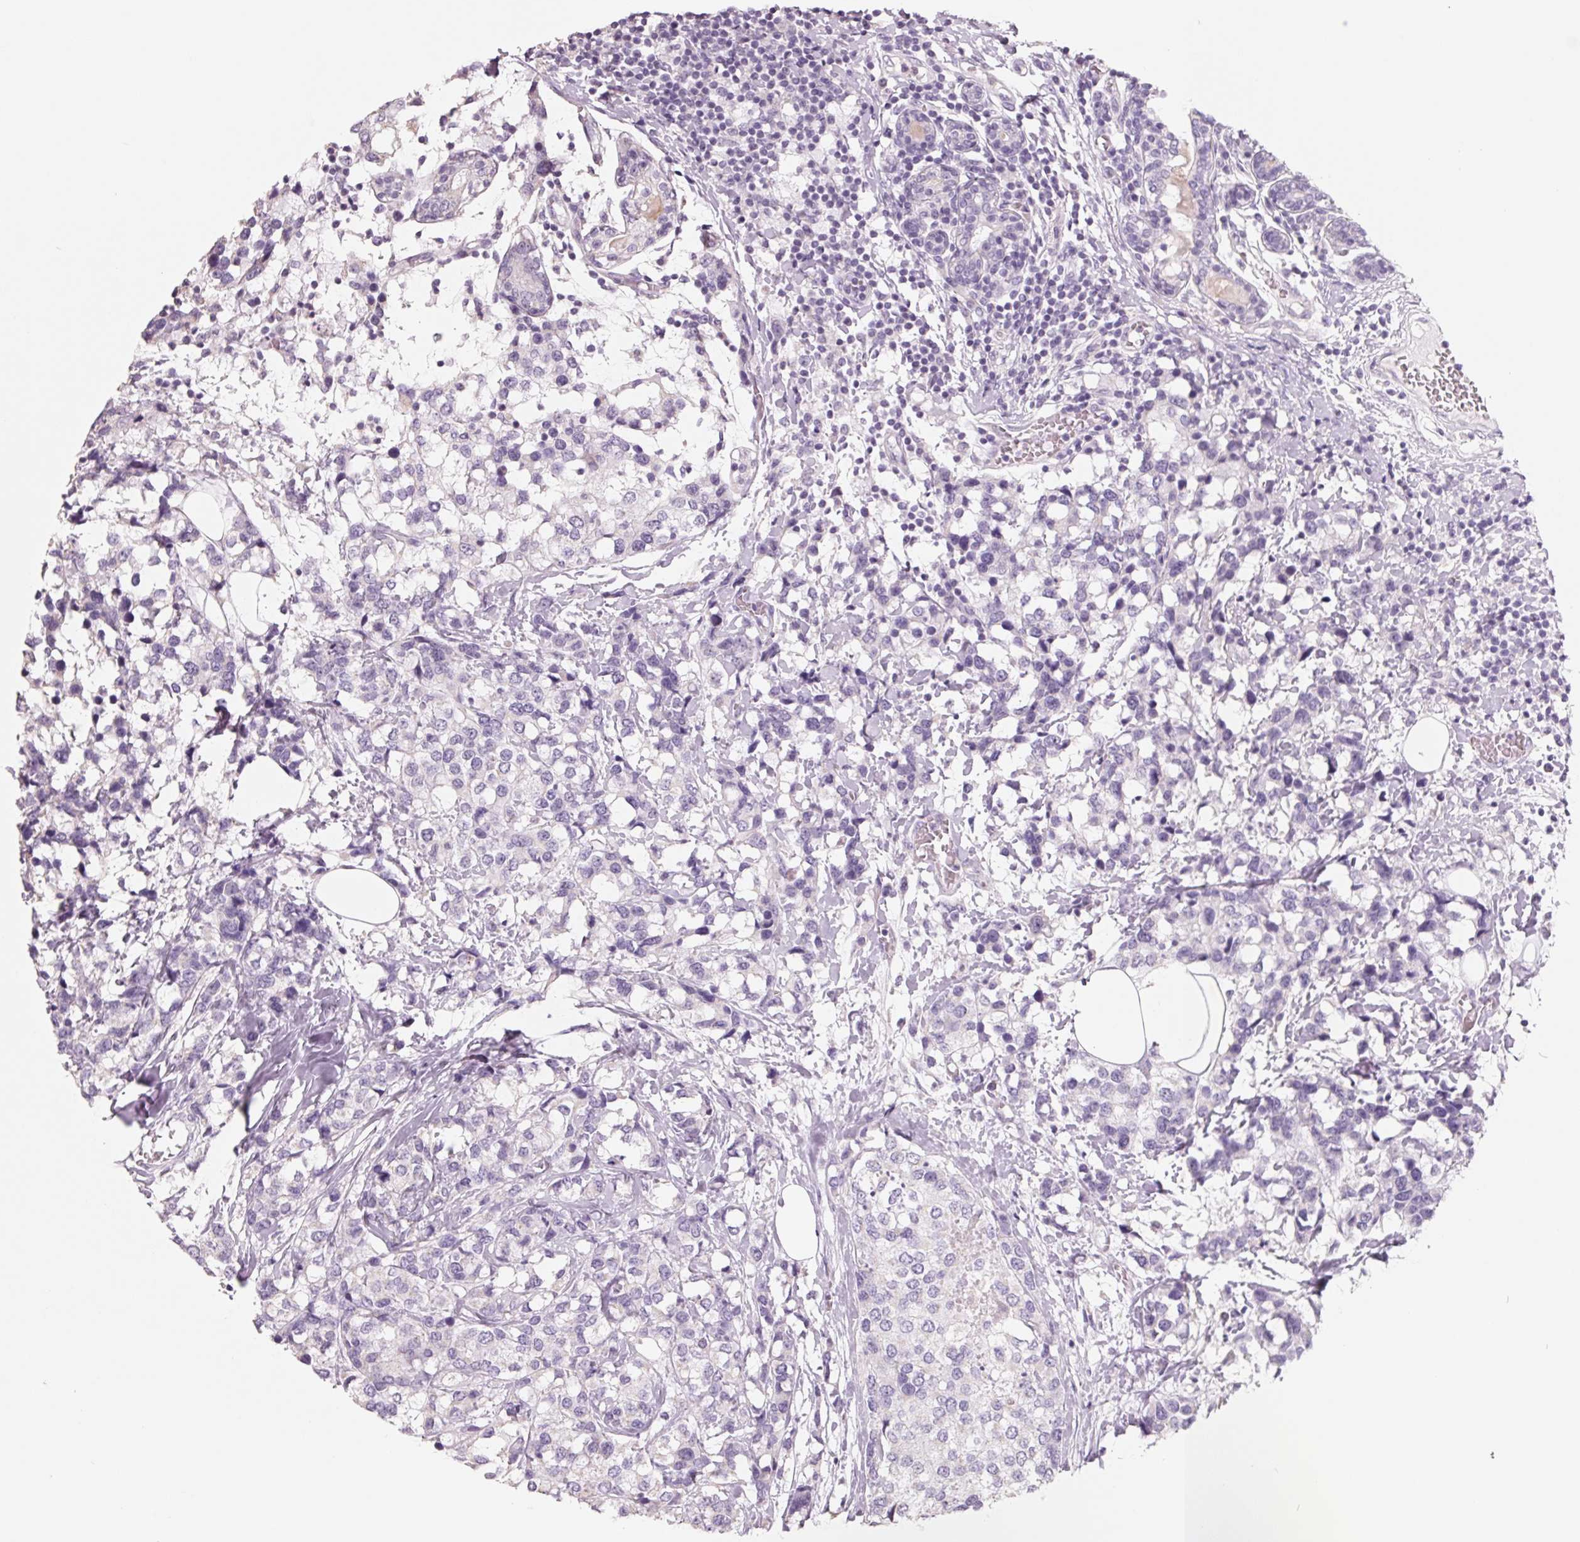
{"staining": {"intensity": "negative", "quantity": "none", "location": "none"}, "tissue": "breast cancer", "cell_type": "Tumor cells", "image_type": "cancer", "snomed": [{"axis": "morphology", "description": "Lobular carcinoma"}, {"axis": "topography", "description": "Breast"}], "caption": "DAB immunohistochemical staining of human lobular carcinoma (breast) shows no significant positivity in tumor cells.", "gene": "FTCD", "patient": {"sex": "female", "age": 59}}